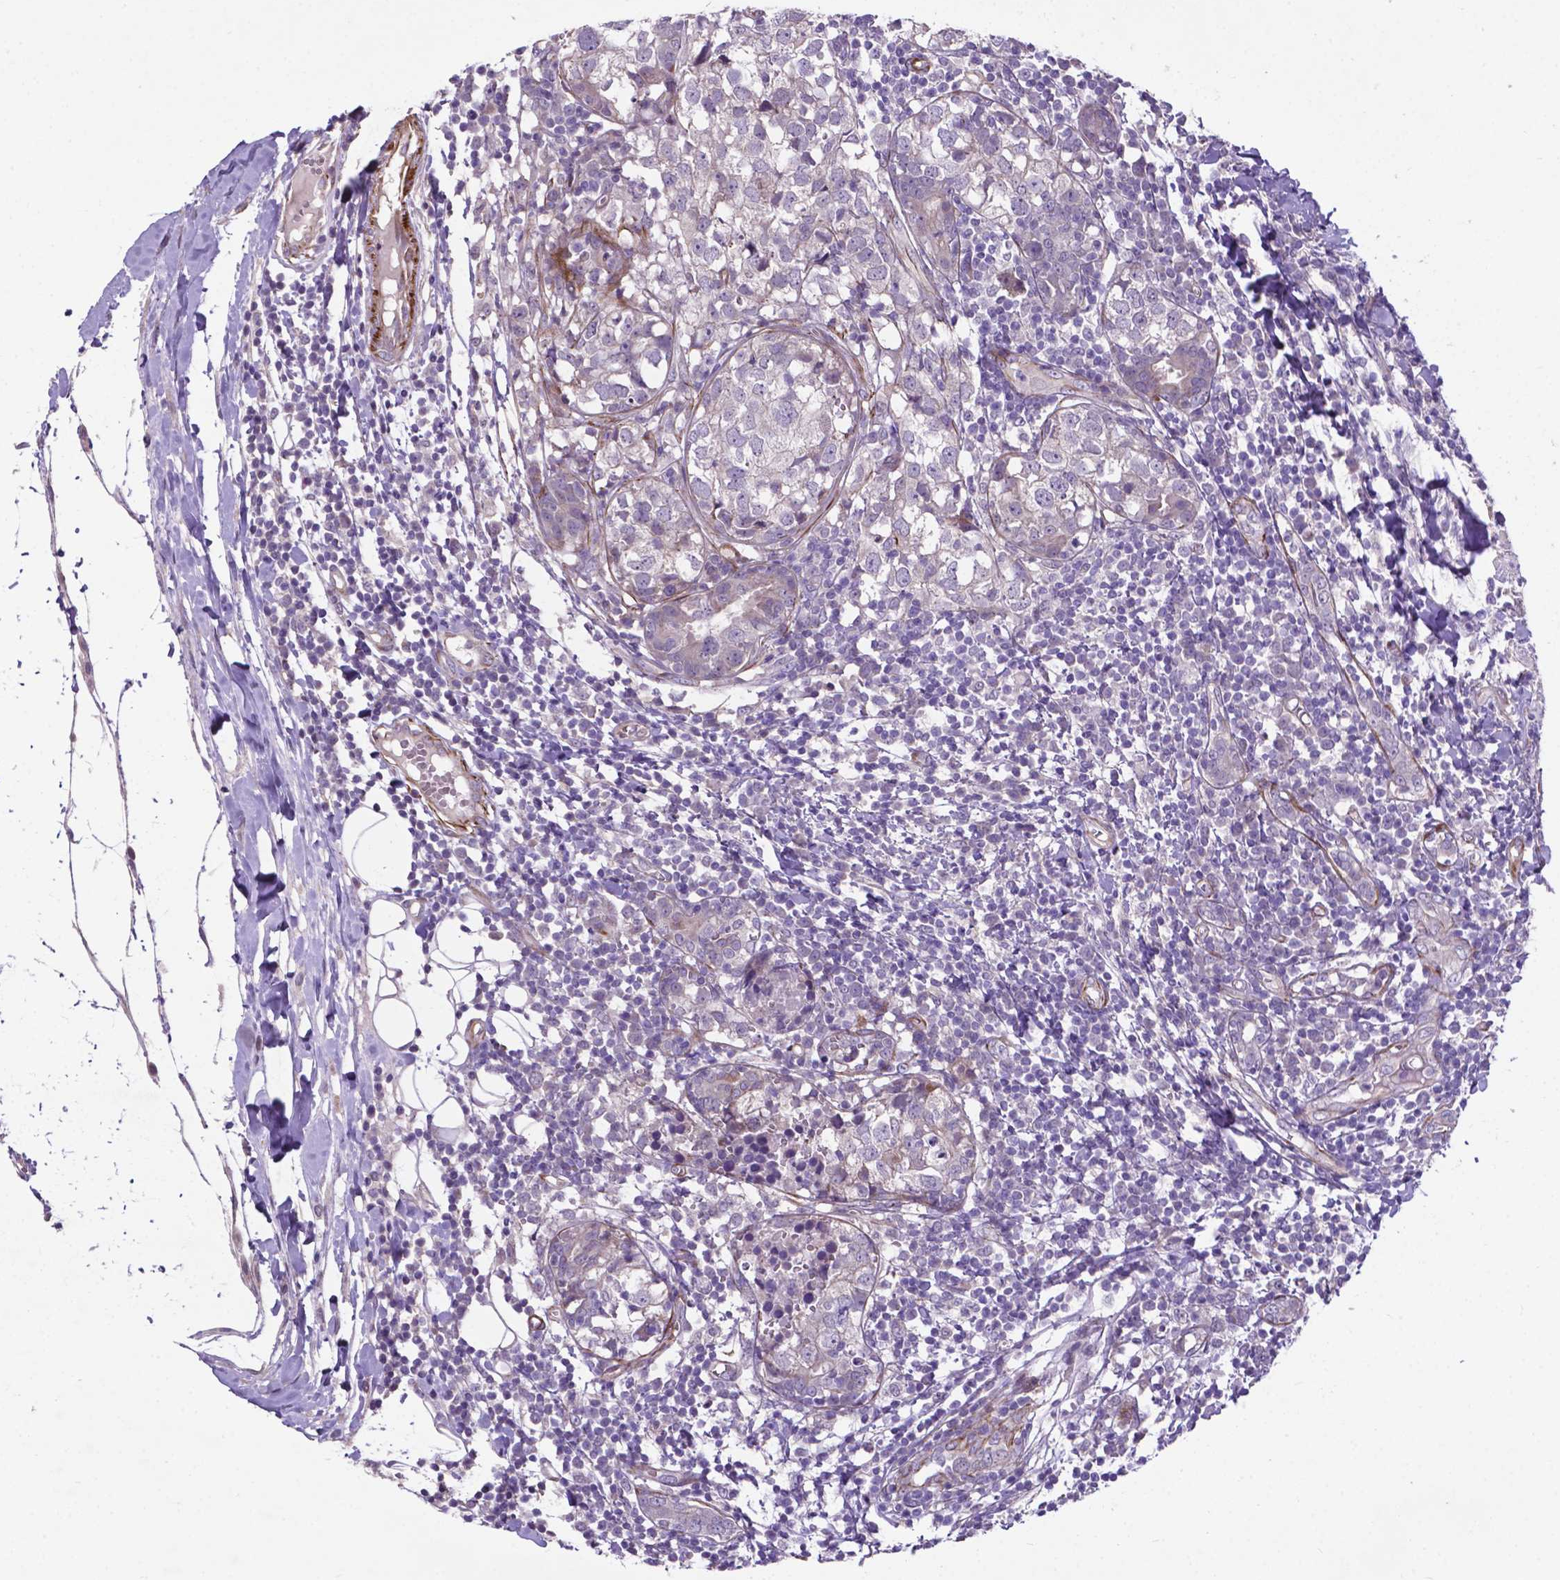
{"staining": {"intensity": "negative", "quantity": "none", "location": "none"}, "tissue": "breast cancer", "cell_type": "Tumor cells", "image_type": "cancer", "snomed": [{"axis": "morphology", "description": "Duct carcinoma"}, {"axis": "topography", "description": "Breast"}], "caption": "This is an immunohistochemistry image of human breast cancer (intraductal carcinoma). There is no staining in tumor cells.", "gene": "PFKFB4", "patient": {"sex": "female", "age": 30}}